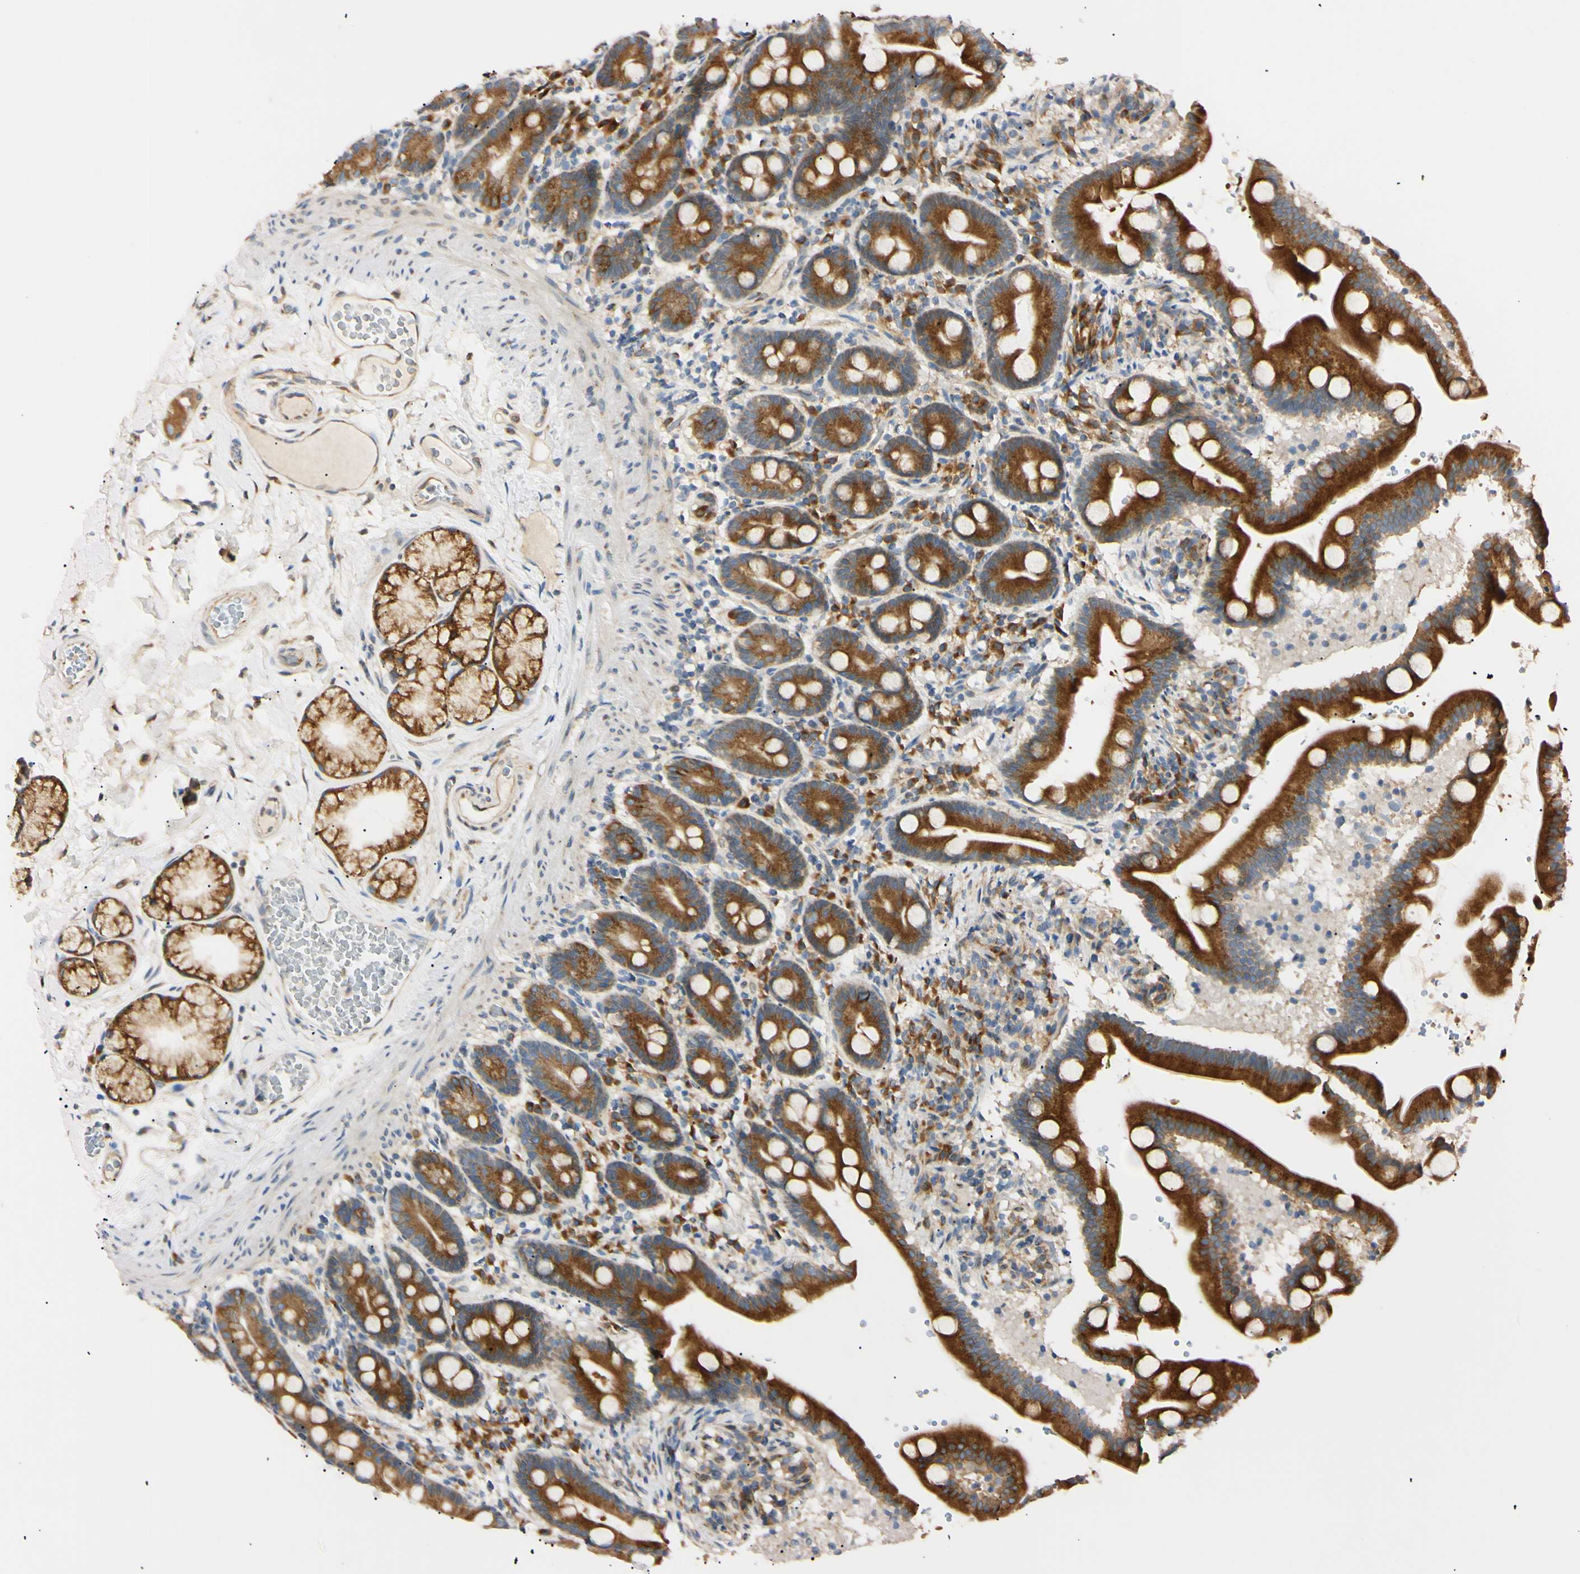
{"staining": {"intensity": "strong", "quantity": ">75%", "location": "cytoplasmic/membranous"}, "tissue": "duodenum", "cell_type": "Glandular cells", "image_type": "normal", "snomed": [{"axis": "morphology", "description": "Normal tissue, NOS"}, {"axis": "topography", "description": "Duodenum"}], "caption": "Protein staining exhibits strong cytoplasmic/membranous positivity in approximately >75% of glandular cells in unremarkable duodenum.", "gene": "IER3IP1", "patient": {"sex": "male", "age": 54}}